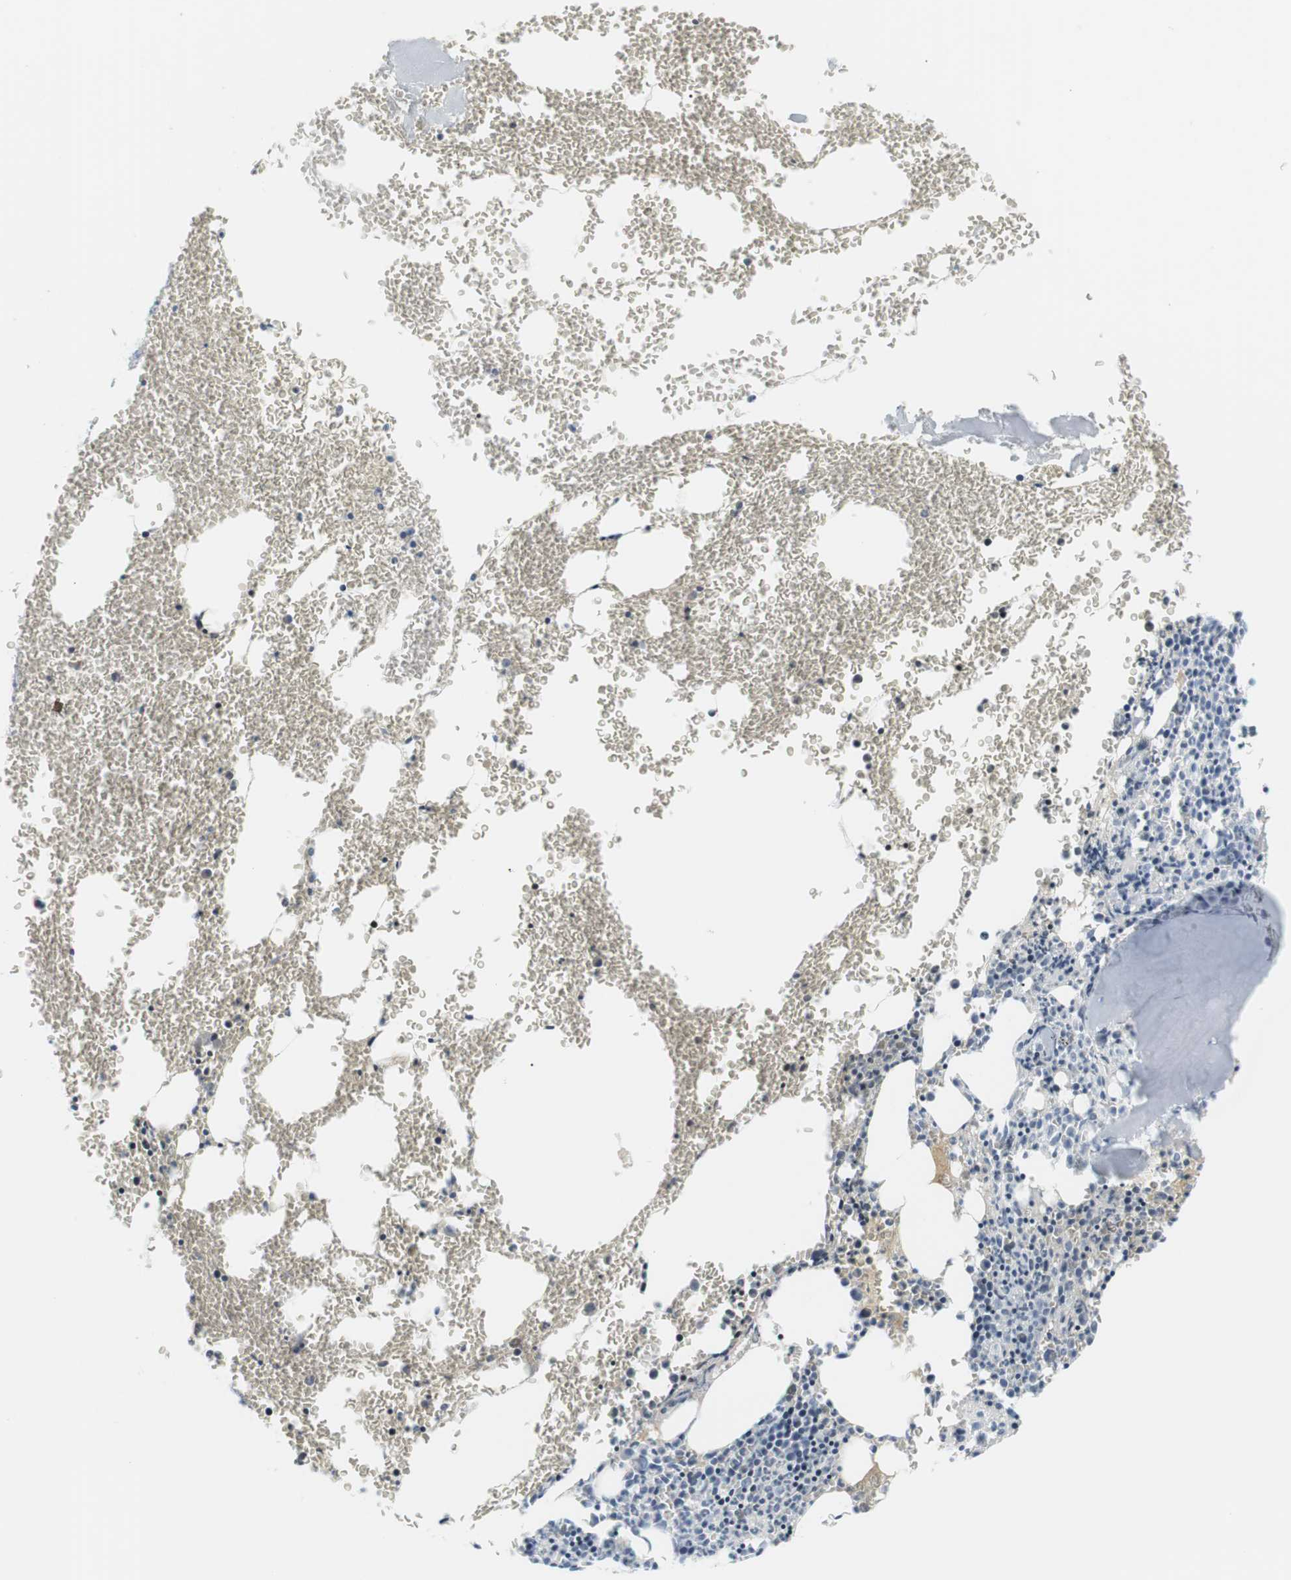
{"staining": {"intensity": "weak", "quantity": "<25%", "location": "cytoplasmic/membranous"}, "tissue": "bone marrow", "cell_type": "Hematopoietic cells", "image_type": "normal", "snomed": [{"axis": "morphology", "description": "Normal tissue, NOS"}, {"axis": "morphology", "description": "Inflammation, NOS"}, {"axis": "topography", "description": "Bone marrow"}], "caption": "Immunohistochemistry (IHC) histopathology image of normal bone marrow: human bone marrow stained with DAB demonstrates no significant protein staining in hematopoietic cells.", "gene": "APOB", "patient": {"sex": "female", "age": 56}}